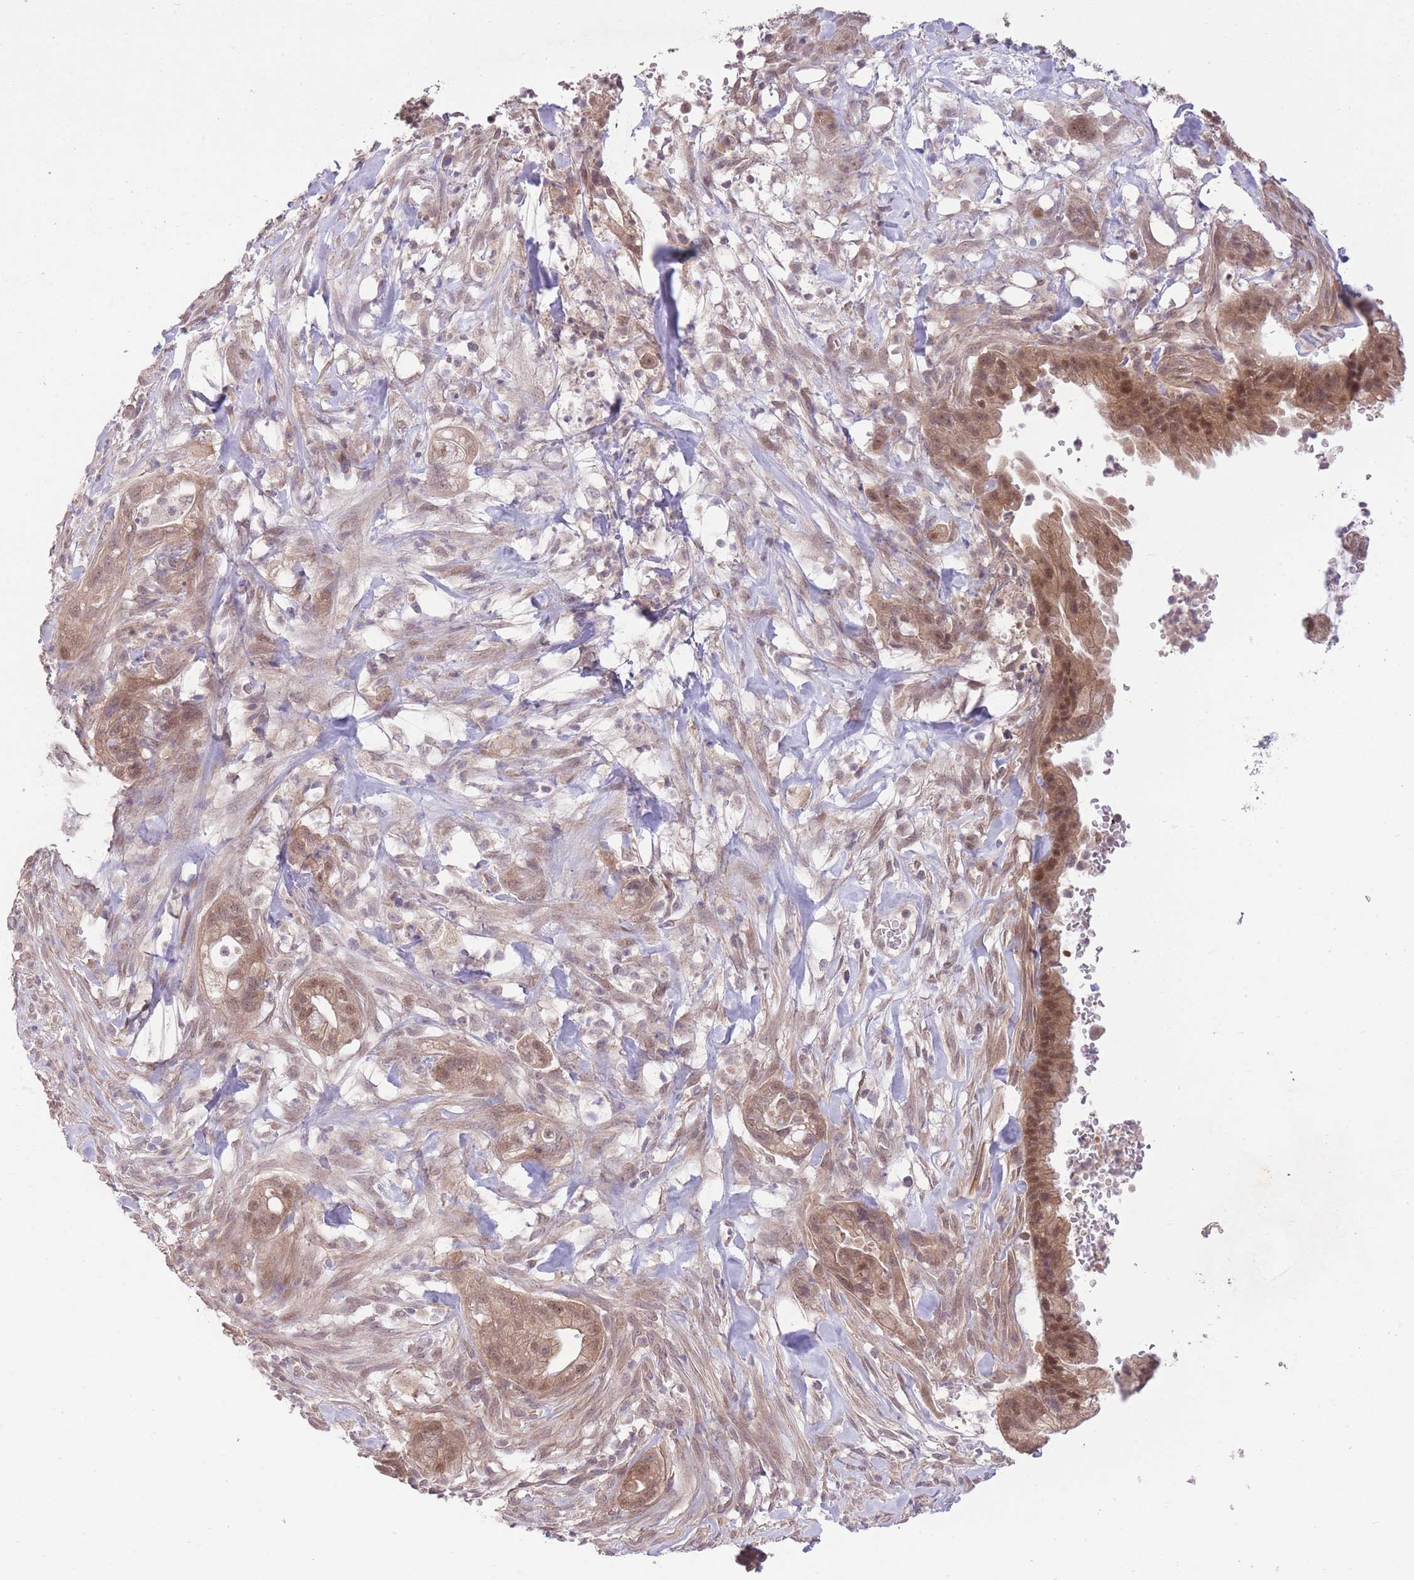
{"staining": {"intensity": "moderate", "quantity": ">75%", "location": "cytoplasmic/membranous,nuclear"}, "tissue": "pancreatic cancer", "cell_type": "Tumor cells", "image_type": "cancer", "snomed": [{"axis": "morphology", "description": "Adenocarcinoma, NOS"}, {"axis": "topography", "description": "Pancreas"}], "caption": "Pancreatic cancer (adenocarcinoma) was stained to show a protein in brown. There is medium levels of moderate cytoplasmic/membranous and nuclear positivity in about >75% of tumor cells.", "gene": "ELOA2", "patient": {"sex": "male", "age": 44}}